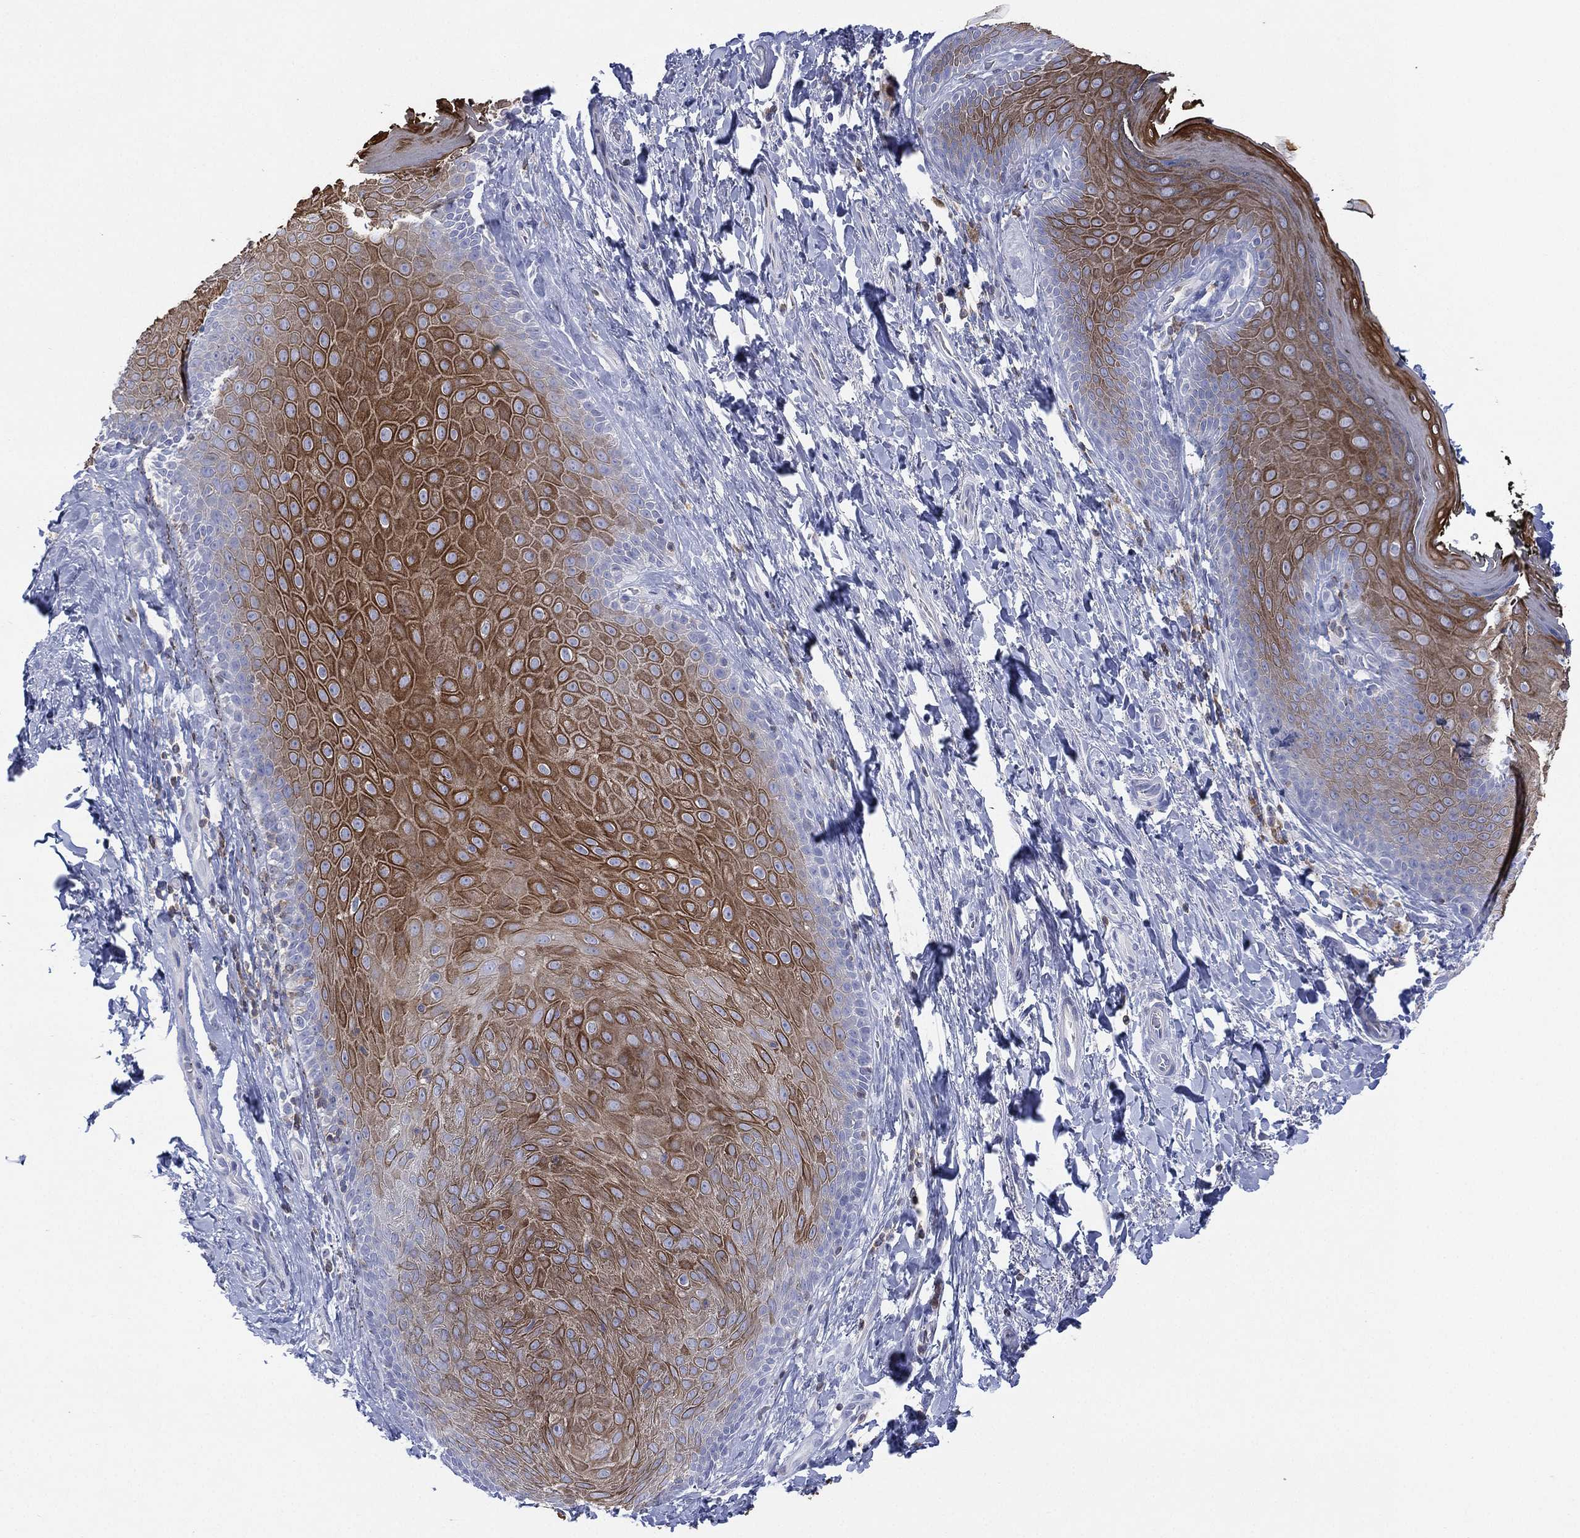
{"staining": {"intensity": "strong", "quantity": "25%-75%", "location": "cytoplasmic/membranous"}, "tissue": "skin", "cell_type": "Epidermal cells", "image_type": "normal", "snomed": [{"axis": "morphology", "description": "Normal tissue, NOS"}, {"axis": "topography", "description": "Skeletal muscle"}, {"axis": "topography", "description": "Anal"}, {"axis": "topography", "description": "Peripheral nerve tissue"}], "caption": "Human skin stained with a brown dye demonstrates strong cytoplasmic/membranous positive positivity in about 25%-75% of epidermal cells.", "gene": "SEPTIN1", "patient": {"sex": "male", "age": 53}}